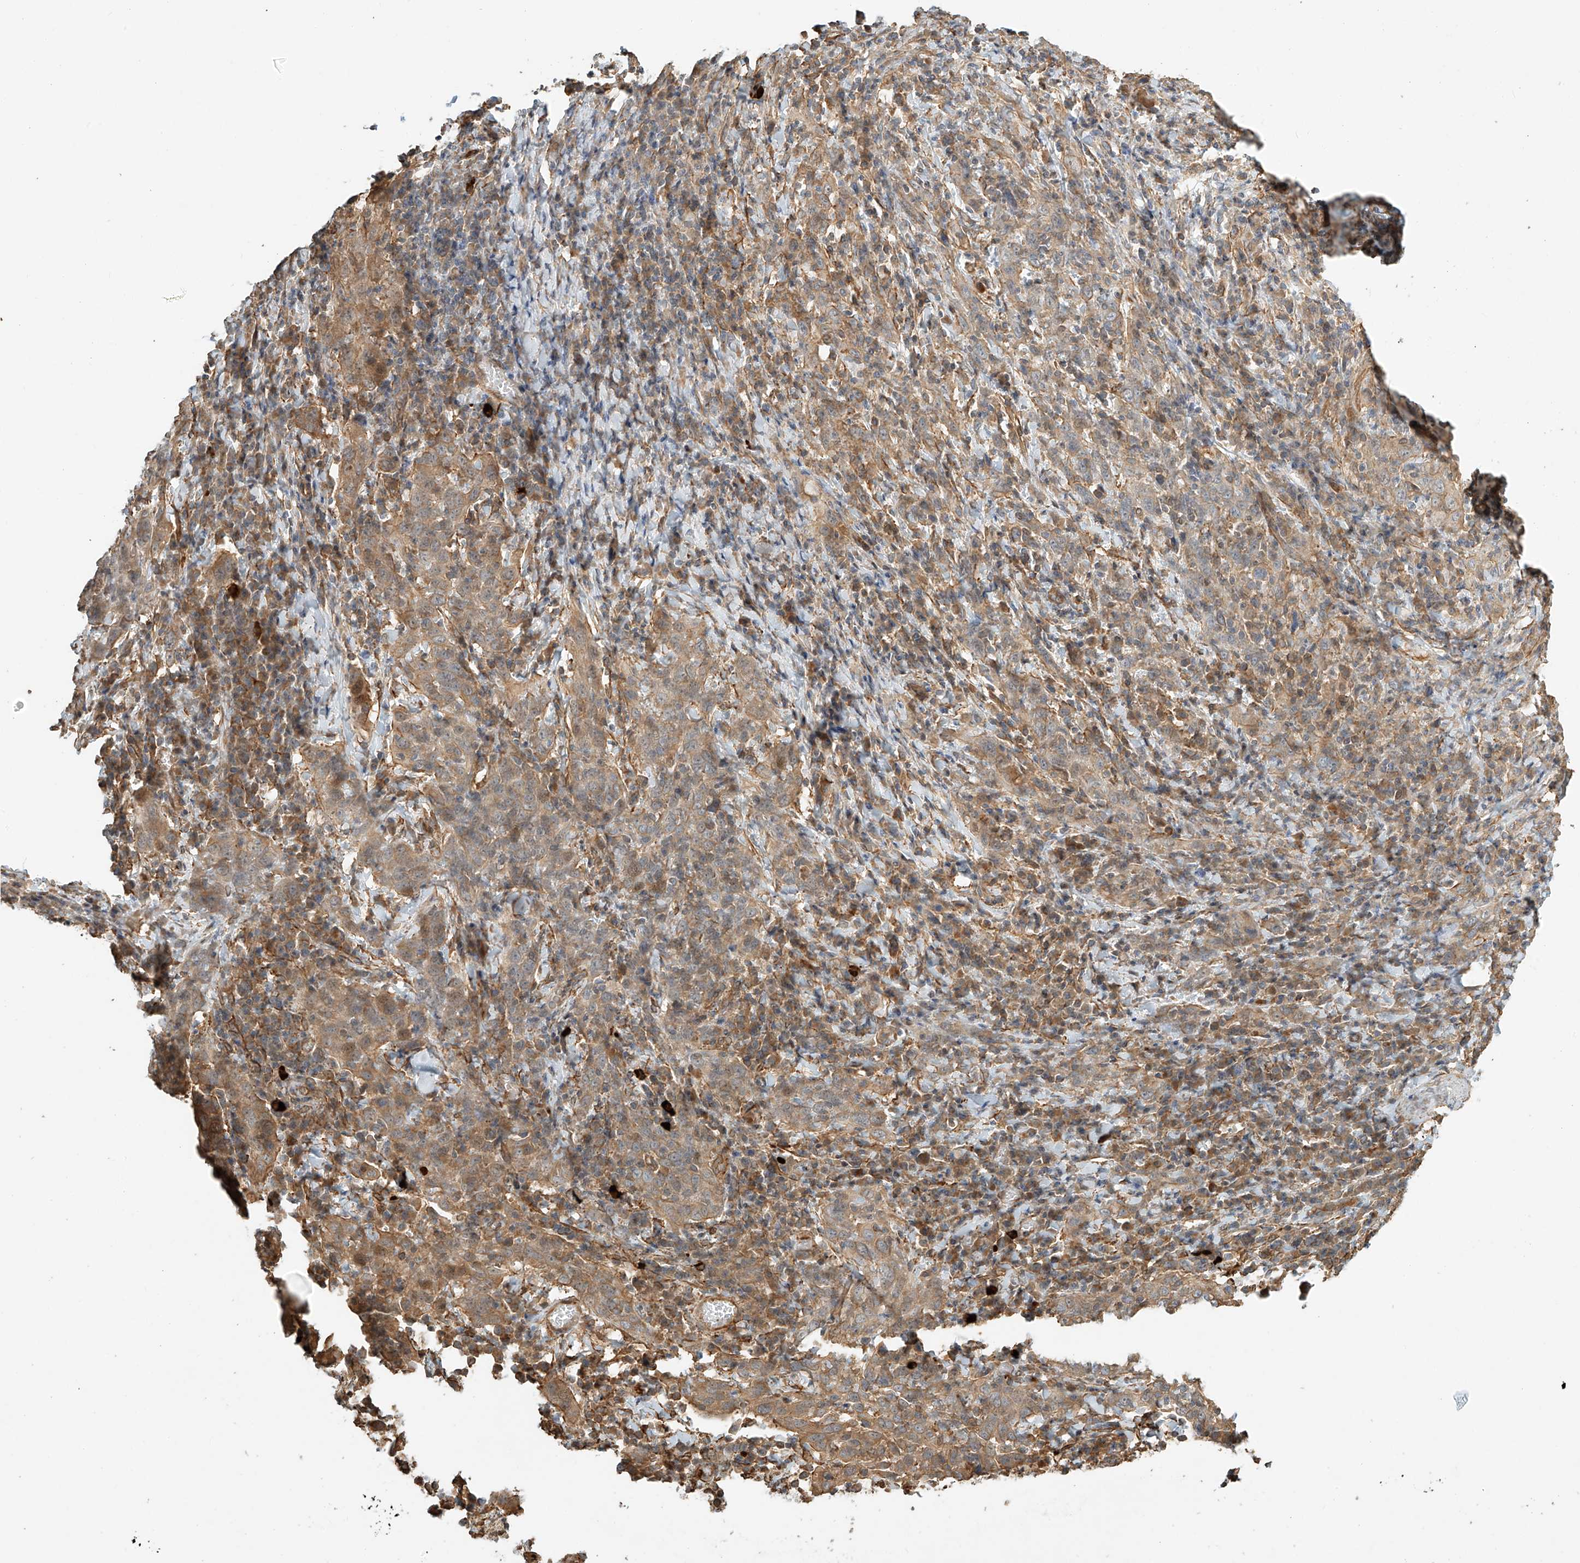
{"staining": {"intensity": "weak", "quantity": ">75%", "location": "cytoplasmic/membranous"}, "tissue": "cervical cancer", "cell_type": "Tumor cells", "image_type": "cancer", "snomed": [{"axis": "morphology", "description": "Squamous cell carcinoma, NOS"}, {"axis": "topography", "description": "Cervix"}], "caption": "Immunohistochemical staining of human squamous cell carcinoma (cervical) shows weak cytoplasmic/membranous protein positivity in about >75% of tumor cells.", "gene": "CSMD3", "patient": {"sex": "female", "age": 46}}